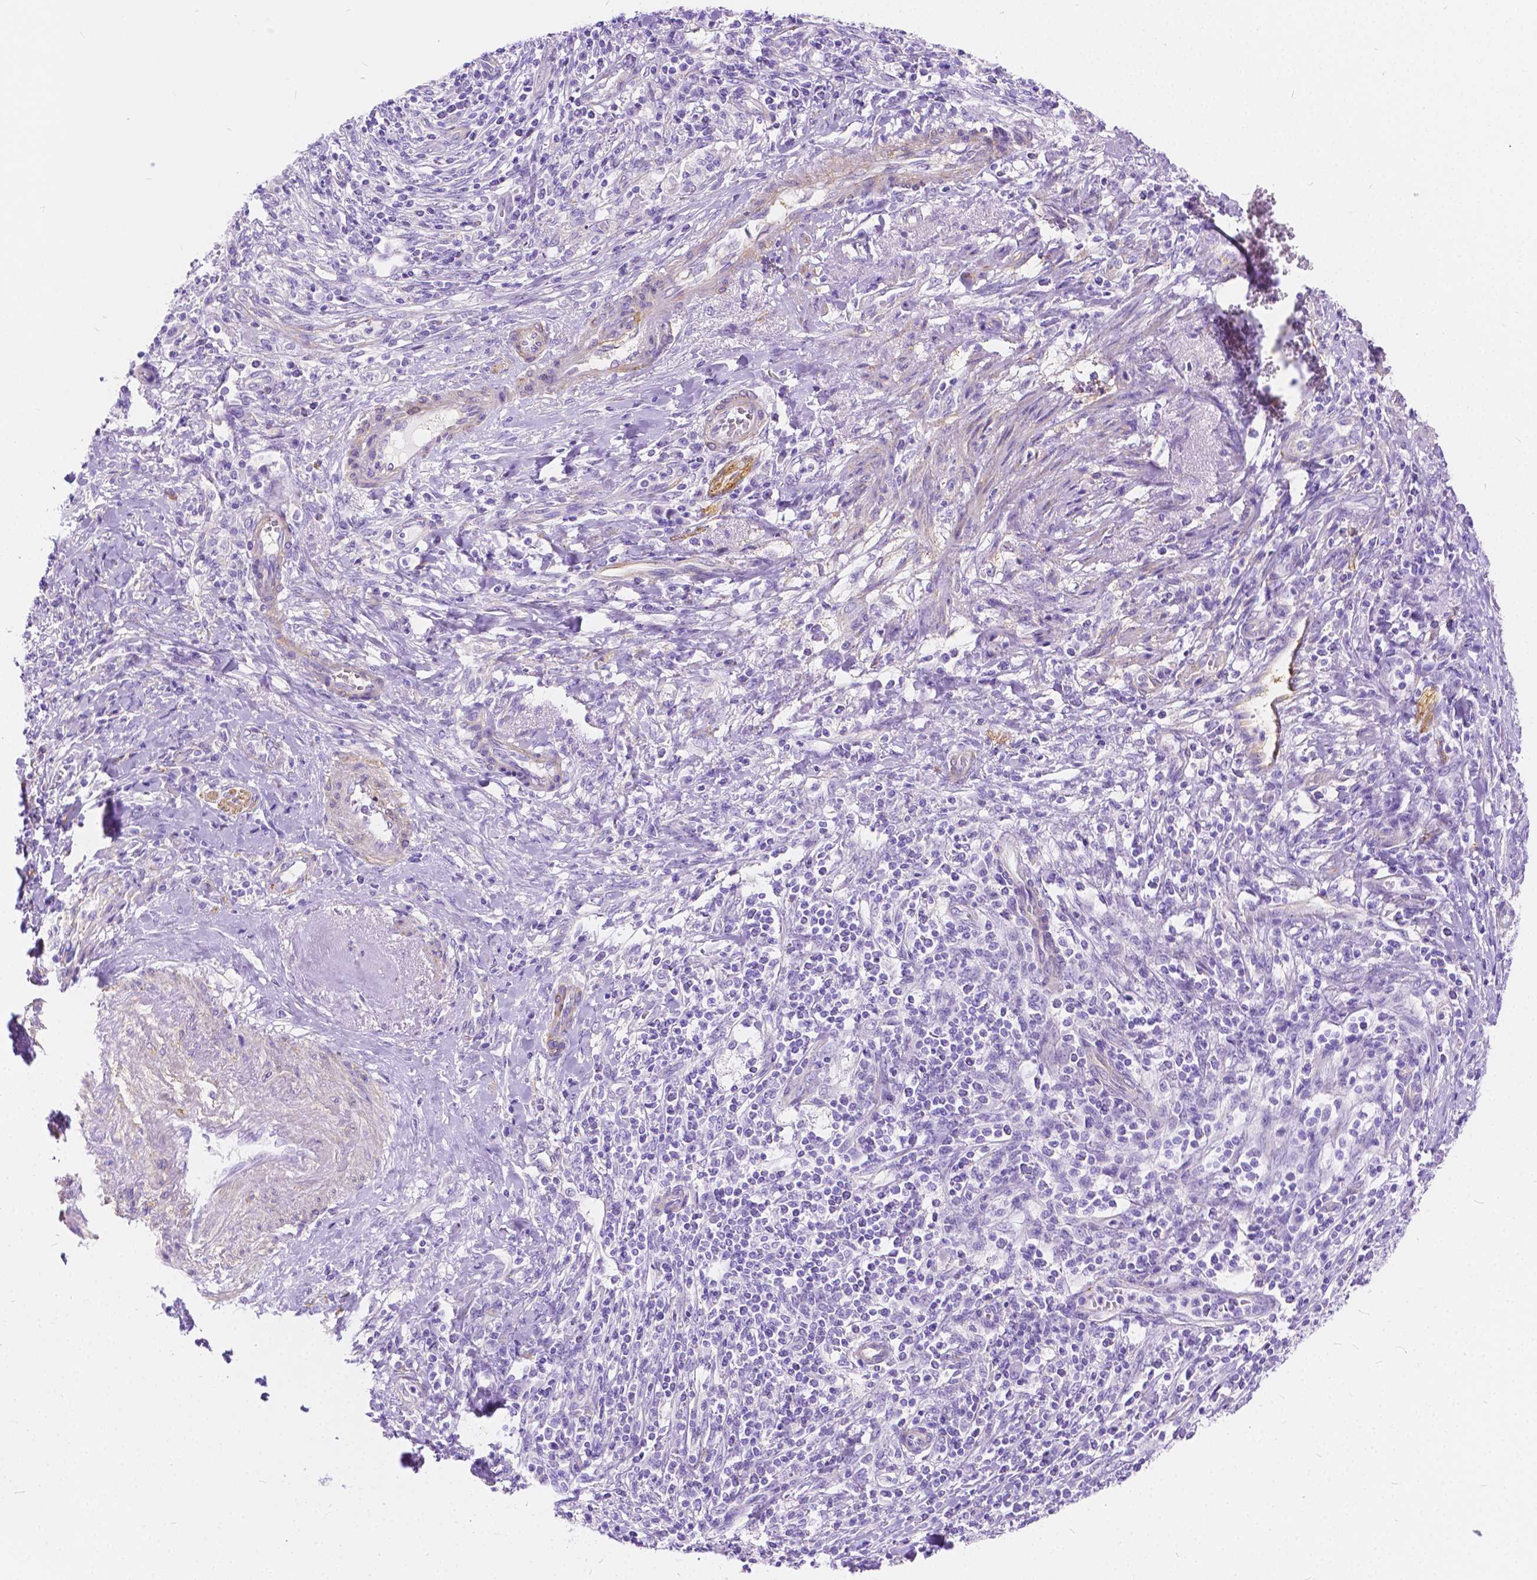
{"staining": {"intensity": "negative", "quantity": "none", "location": "none"}, "tissue": "cervical cancer", "cell_type": "Tumor cells", "image_type": "cancer", "snomed": [{"axis": "morphology", "description": "Squamous cell carcinoma, NOS"}, {"axis": "topography", "description": "Cervix"}], "caption": "Immunohistochemistry (IHC) of human squamous cell carcinoma (cervical) shows no expression in tumor cells.", "gene": "CHRM1", "patient": {"sex": "female", "age": 70}}